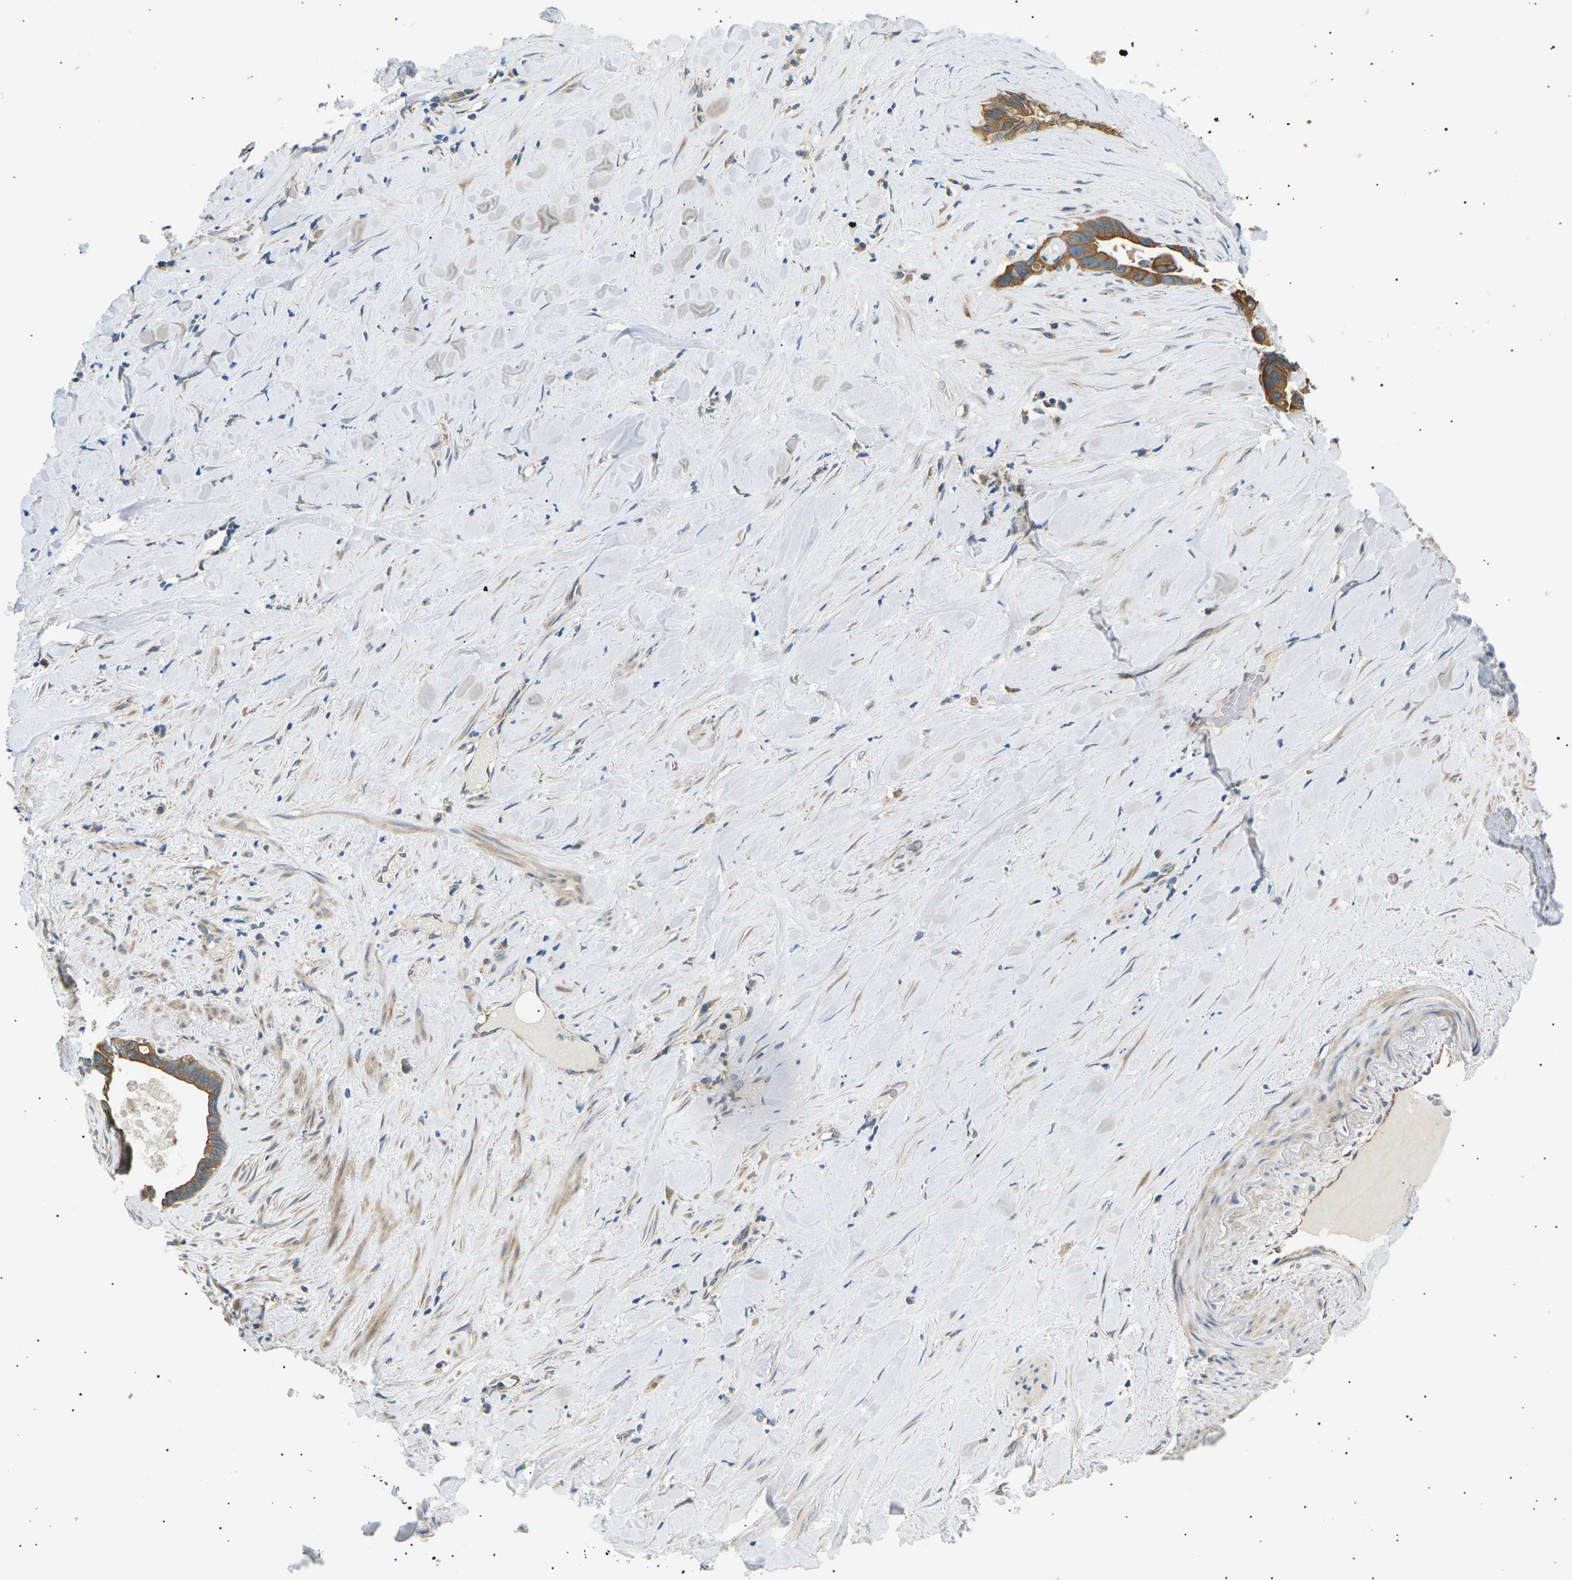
{"staining": {"intensity": "moderate", "quantity": ">75%", "location": "cytoplasmic/membranous"}, "tissue": "liver cancer", "cell_type": "Tumor cells", "image_type": "cancer", "snomed": [{"axis": "morphology", "description": "Cholangiocarcinoma"}, {"axis": "topography", "description": "Liver"}], "caption": "Tumor cells demonstrate medium levels of moderate cytoplasmic/membranous positivity in approximately >75% of cells in human cholangiocarcinoma (liver).", "gene": "TBC1D8", "patient": {"sex": "female", "age": 65}}